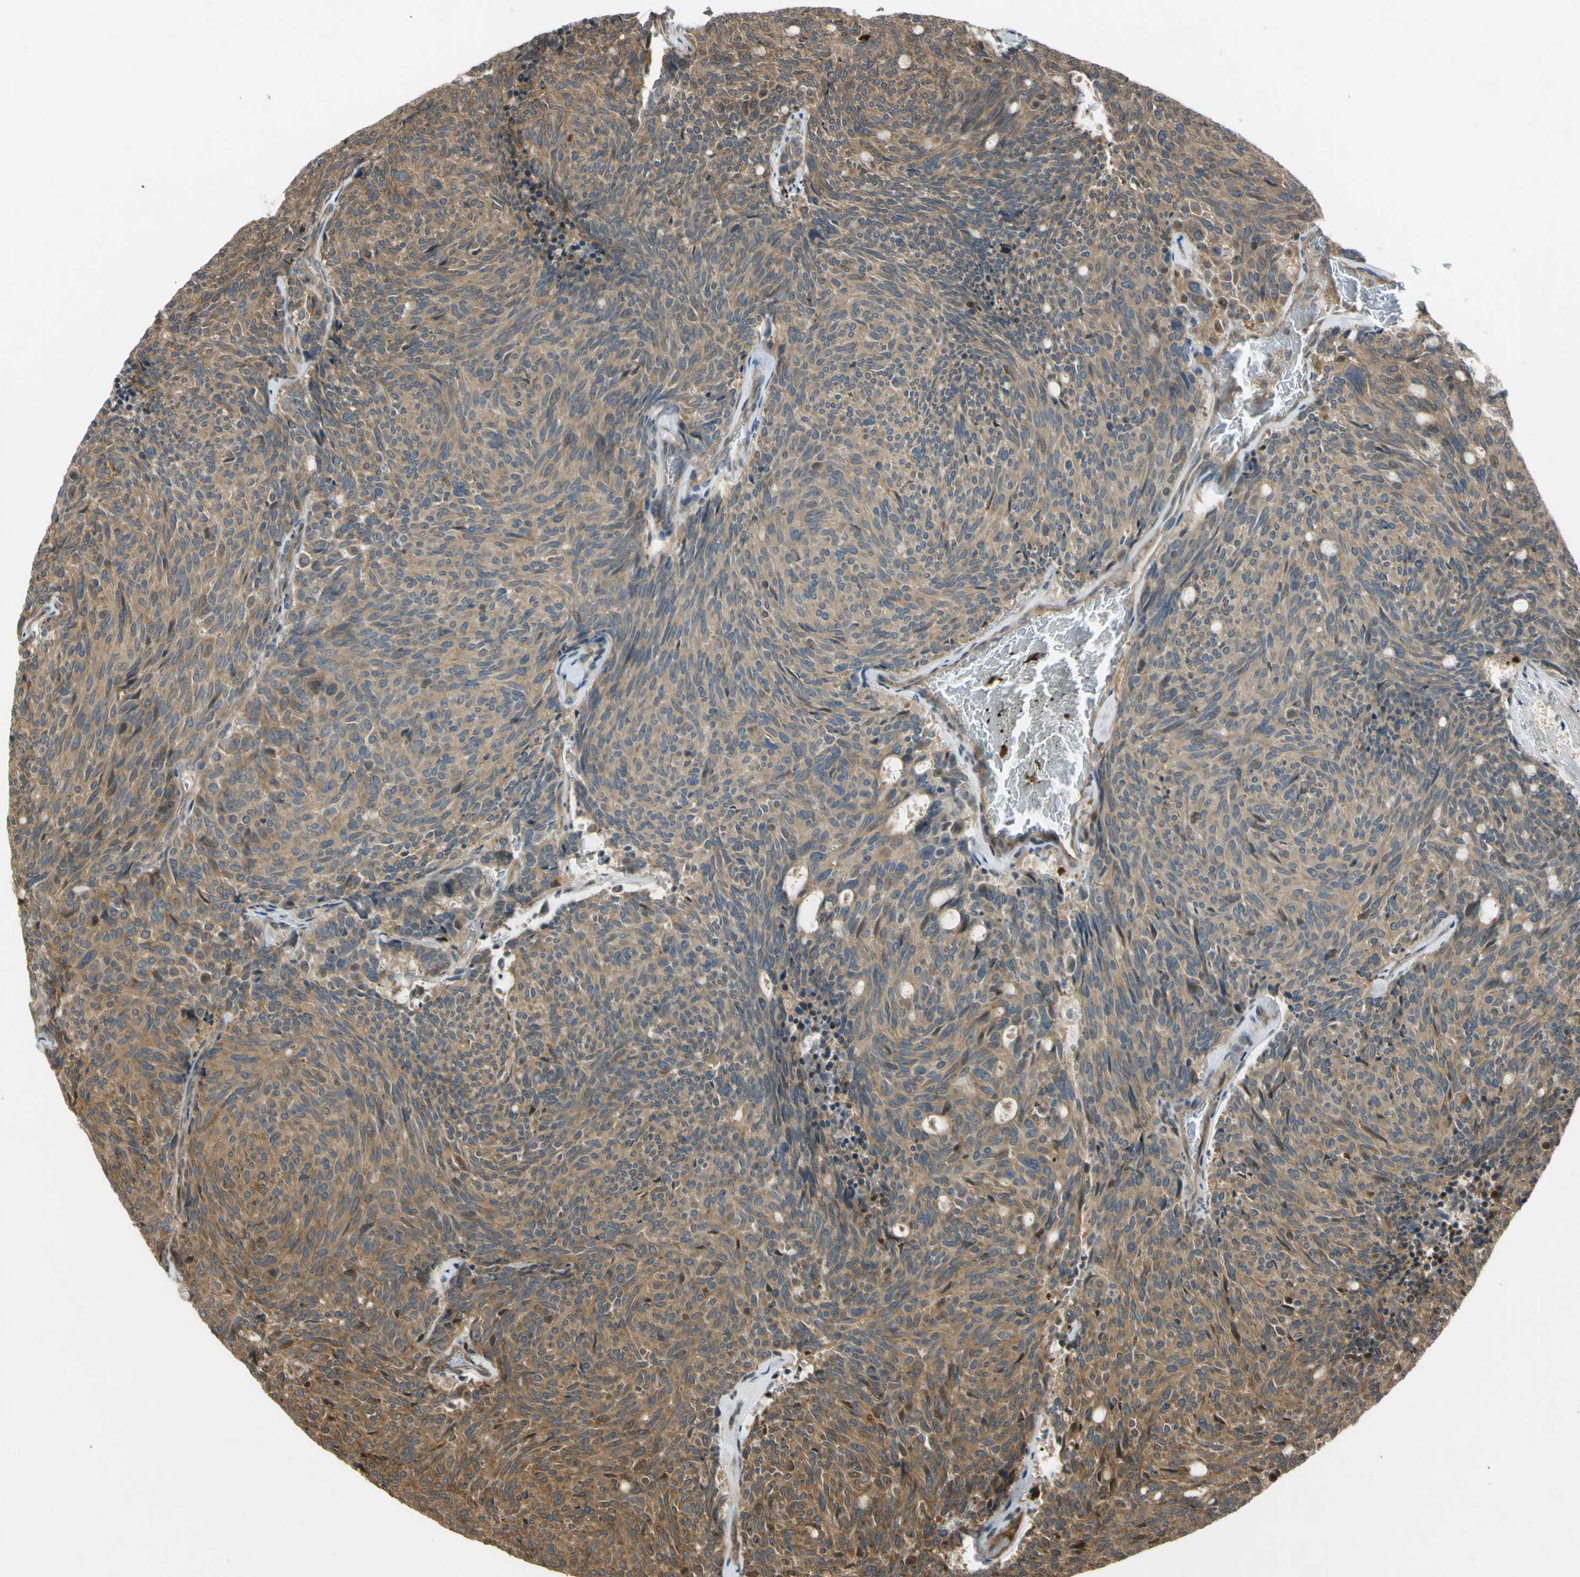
{"staining": {"intensity": "moderate", "quantity": ">75%", "location": "cytoplasmic/membranous"}, "tissue": "carcinoid", "cell_type": "Tumor cells", "image_type": "cancer", "snomed": [{"axis": "morphology", "description": "Carcinoid, malignant, NOS"}, {"axis": "topography", "description": "Pancreas"}], "caption": "Tumor cells show medium levels of moderate cytoplasmic/membranous staining in about >75% of cells in carcinoid.", "gene": "FLII", "patient": {"sex": "female", "age": 54}}